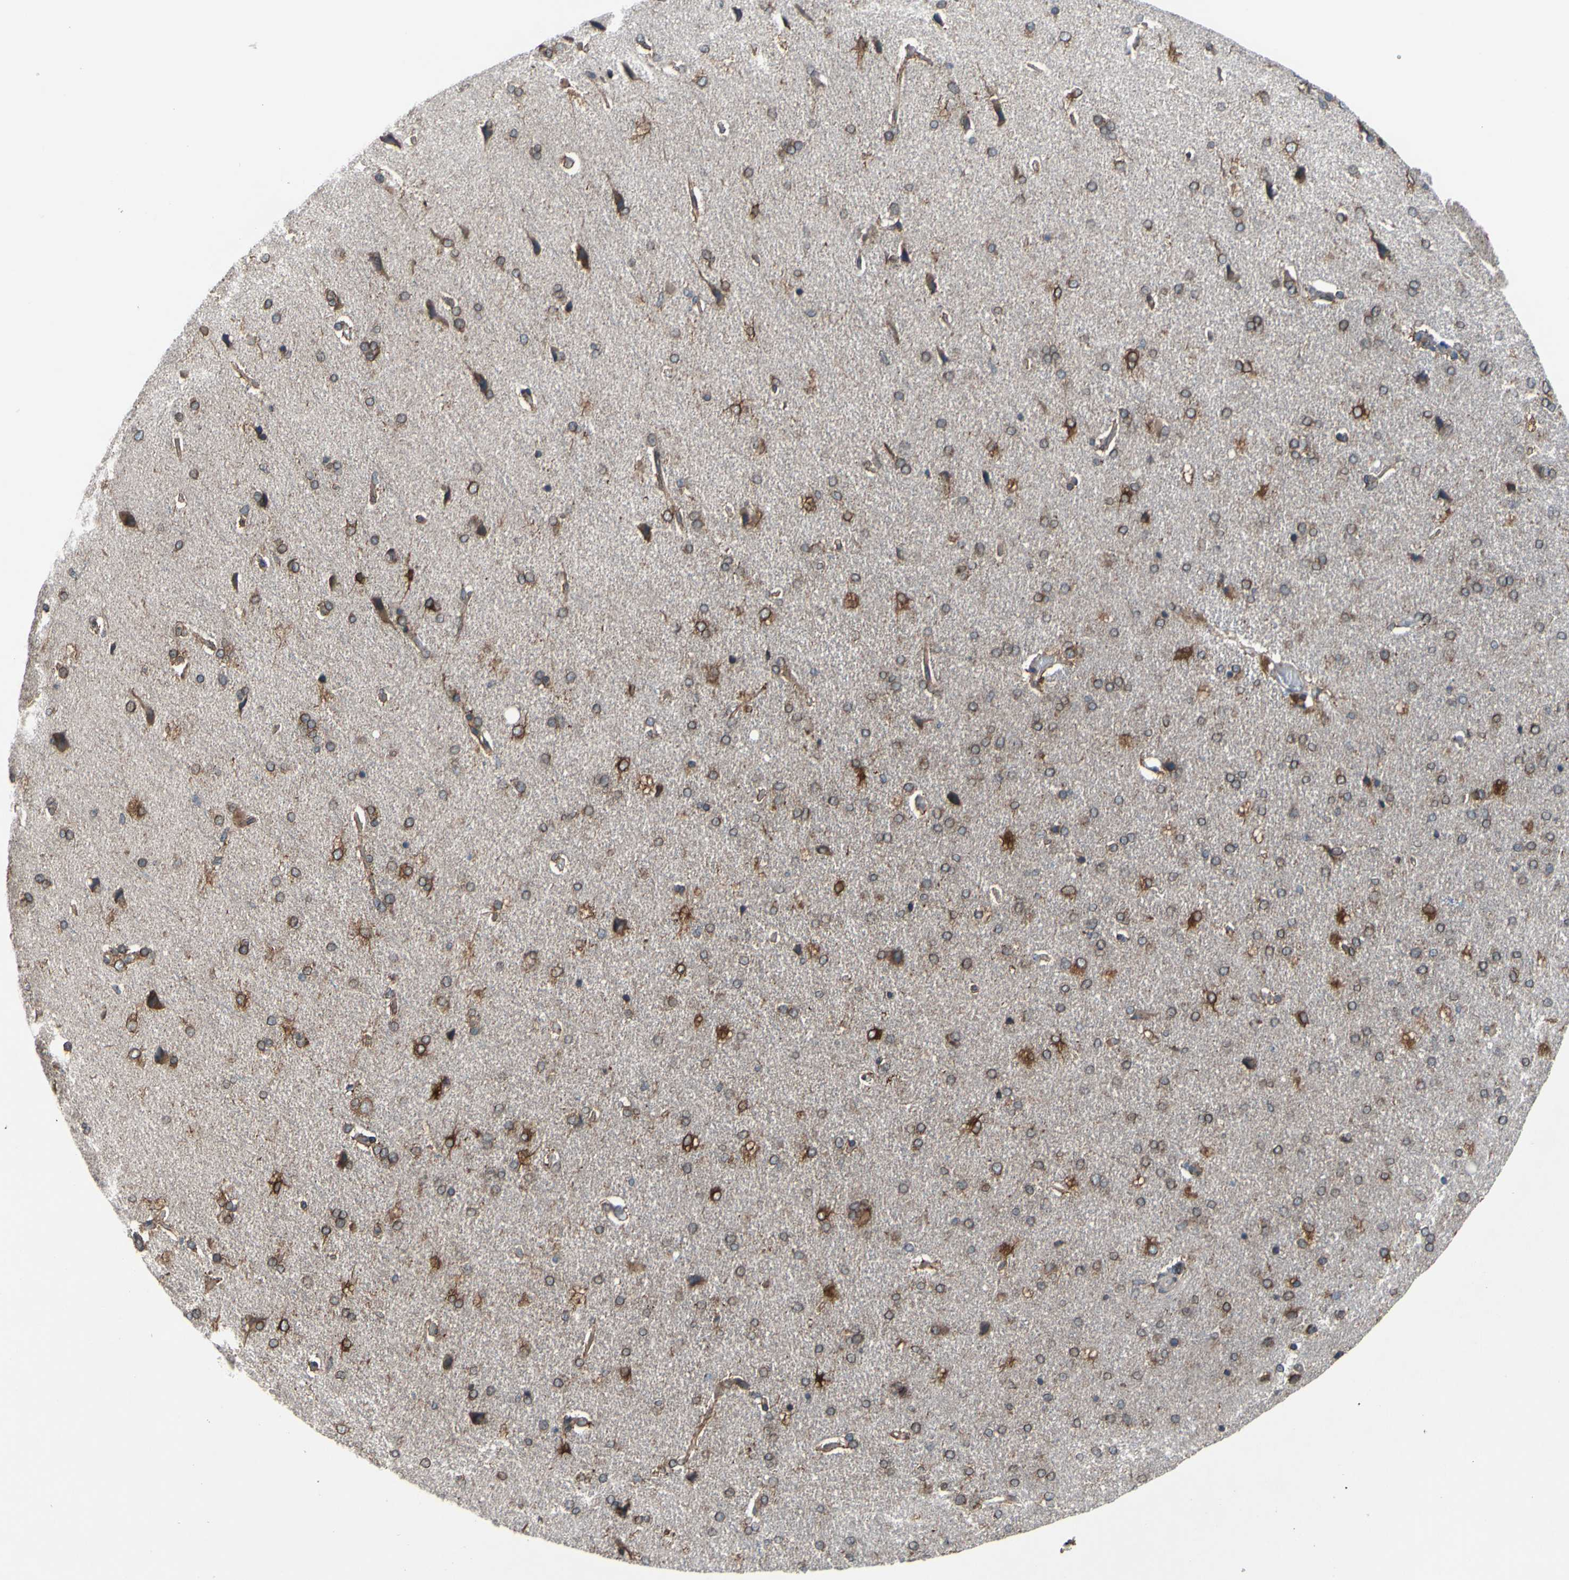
{"staining": {"intensity": "moderate", "quantity": ">75%", "location": "cytoplasmic/membranous"}, "tissue": "cerebral cortex", "cell_type": "Endothelial cells", "image_type": "normal", "snomed": [{"axis": "morphology", "description": "Normal tissue, NOS"}, {"axis": "topography", "description": "Cerebral cortex"}], "caption": "The histopathology image shows immunohistochemical staining of normal cerebral cortex. There is moderate cytoplasmic/membranous expression is seen in about >75% of endothelial cells. (brown staining indicates protein expression, while blue staining denotes nuclei).", "gene": "CLCC1", "patient": {"sex": "male", "age": 62}}